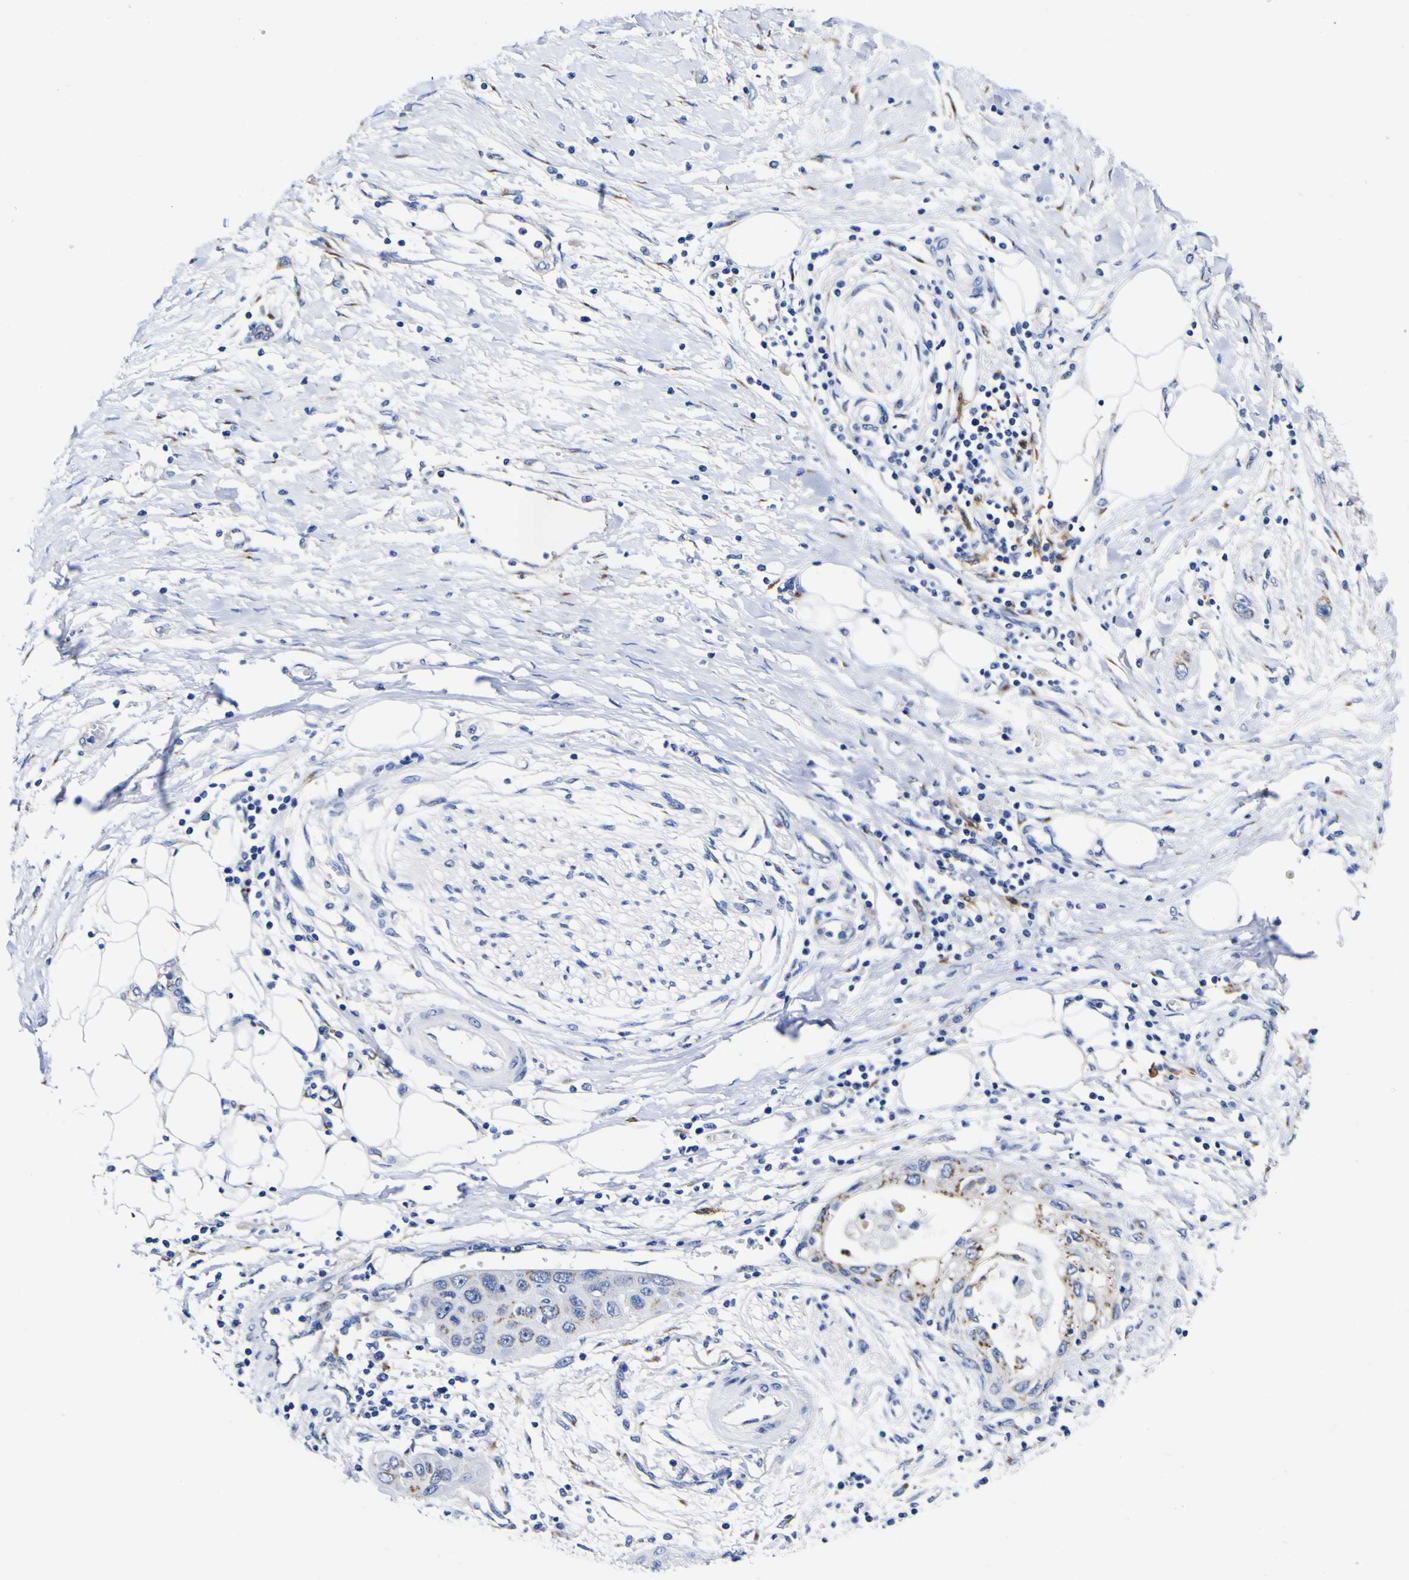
{"staining": {"intensity": "moderate", "quantity": "<25%", "location": "cytoplasmic/membranous"}, "tissue": "pancreatic cancer", "cell_type": "Tumor cells", "image_type": "cancer", "snomed": [{"axis": "morphology", "description": "Adenocarcinoma, NOS"}, {"axis": "topography", "description": "Pancreas"}], "caption": "This is an image of IHC staining of pancreatic cancer (adenocarcinoma), which shows moderate expression in the cytoplasmic/membranous of tumor cells.", "gene": "GOLM1", "patient": {"sex": "female", "age": 70}}